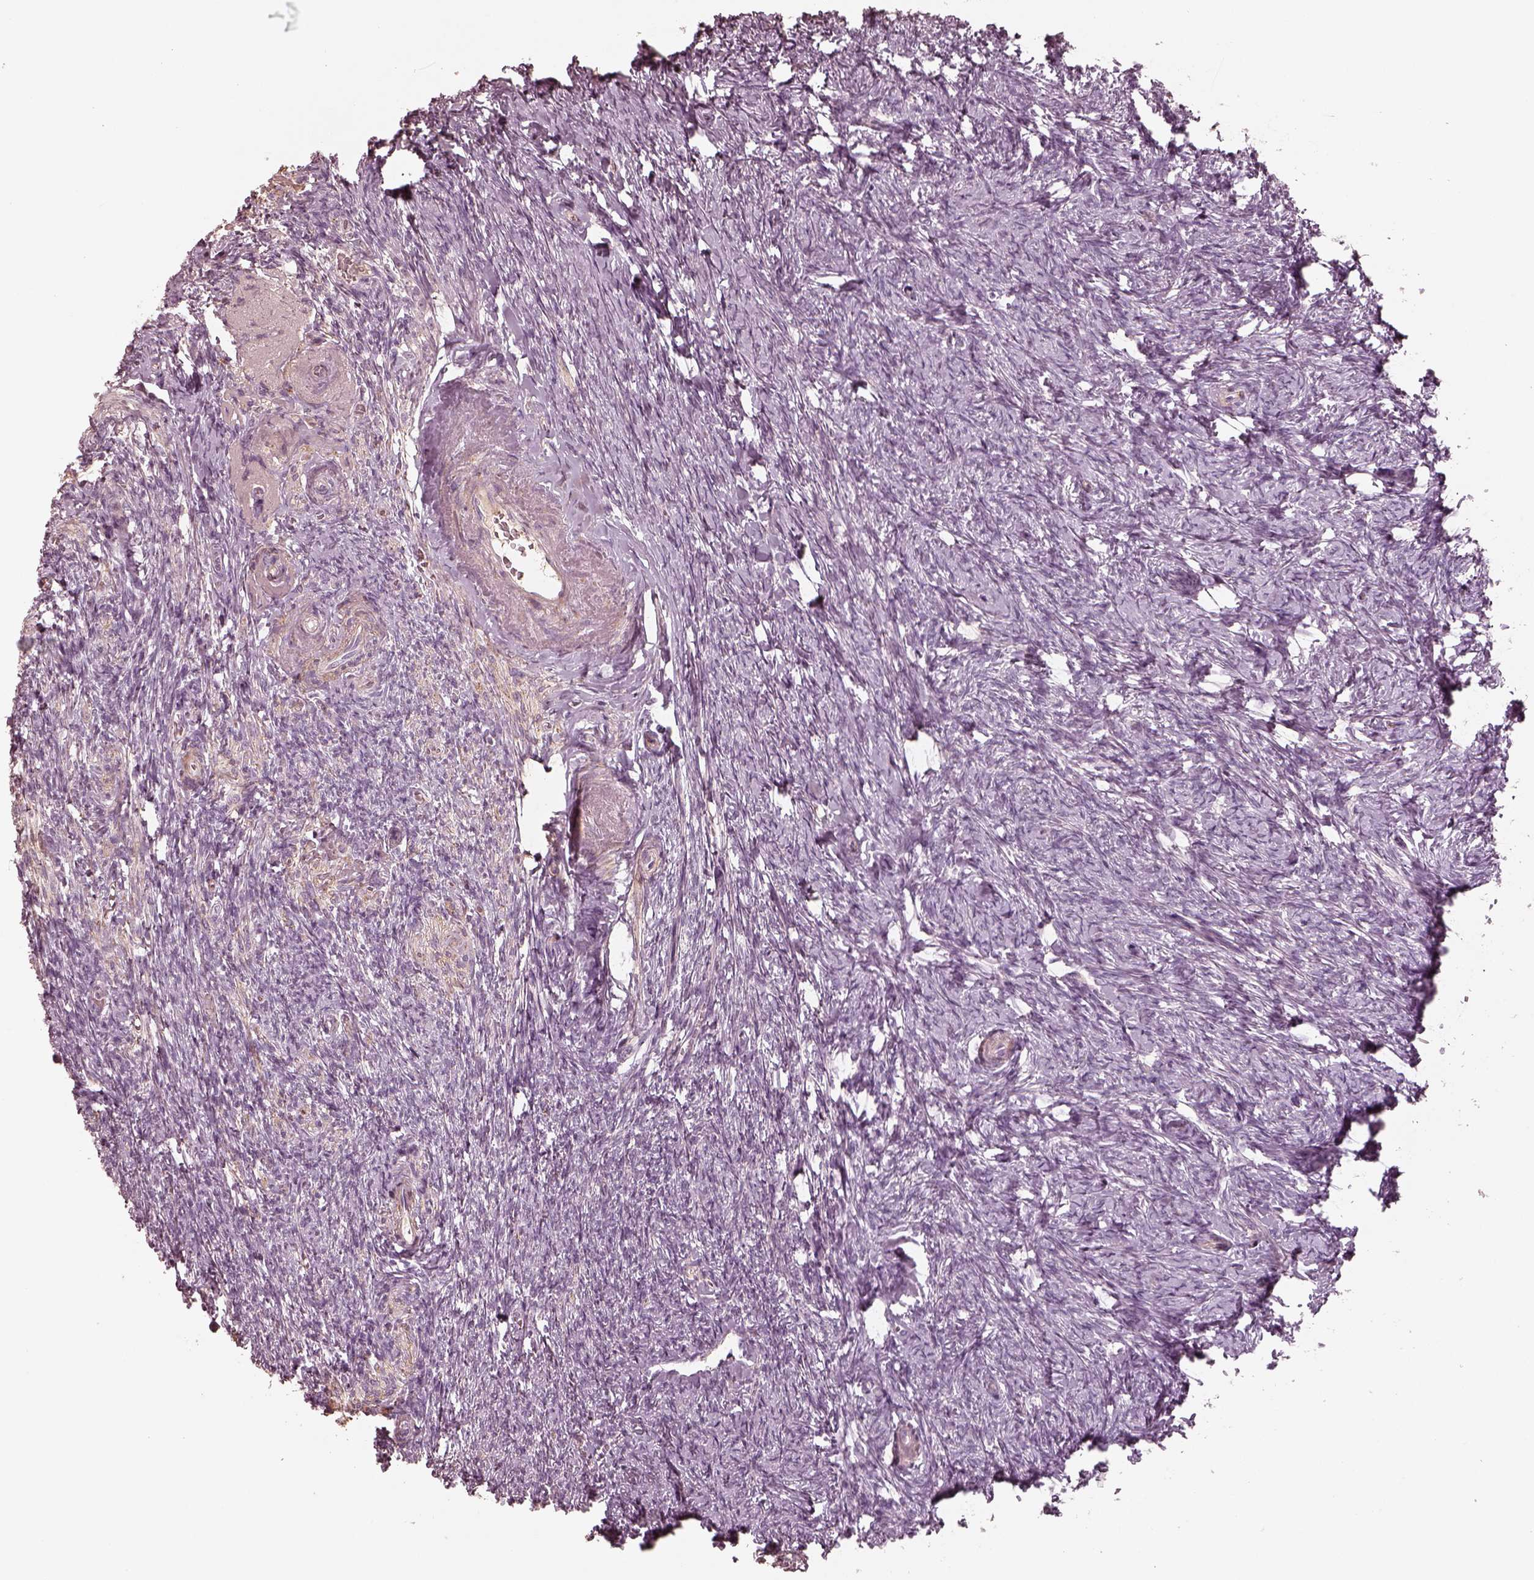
{"staining": {"intensity": "negative", "quantity": "none", "location": "none"}, "tissue": "ovary", "cell_type": "Ovarian stroma cells", "image_type": "normal", "snomed": [{"axis": "morphology", "description": "Normal tissue, NOS"}, {"axis": "topography", "description": "Ovary"}], "caption": "Immunohistochemistry (IHC) of unremarkable ovary reveals no expression in ovarian stroma cells. (DAB IHC visualized using brightfield microscopy, high magnification).", "gene": "MADCAM1", "patient": {"sex": "female", "age": 72}}